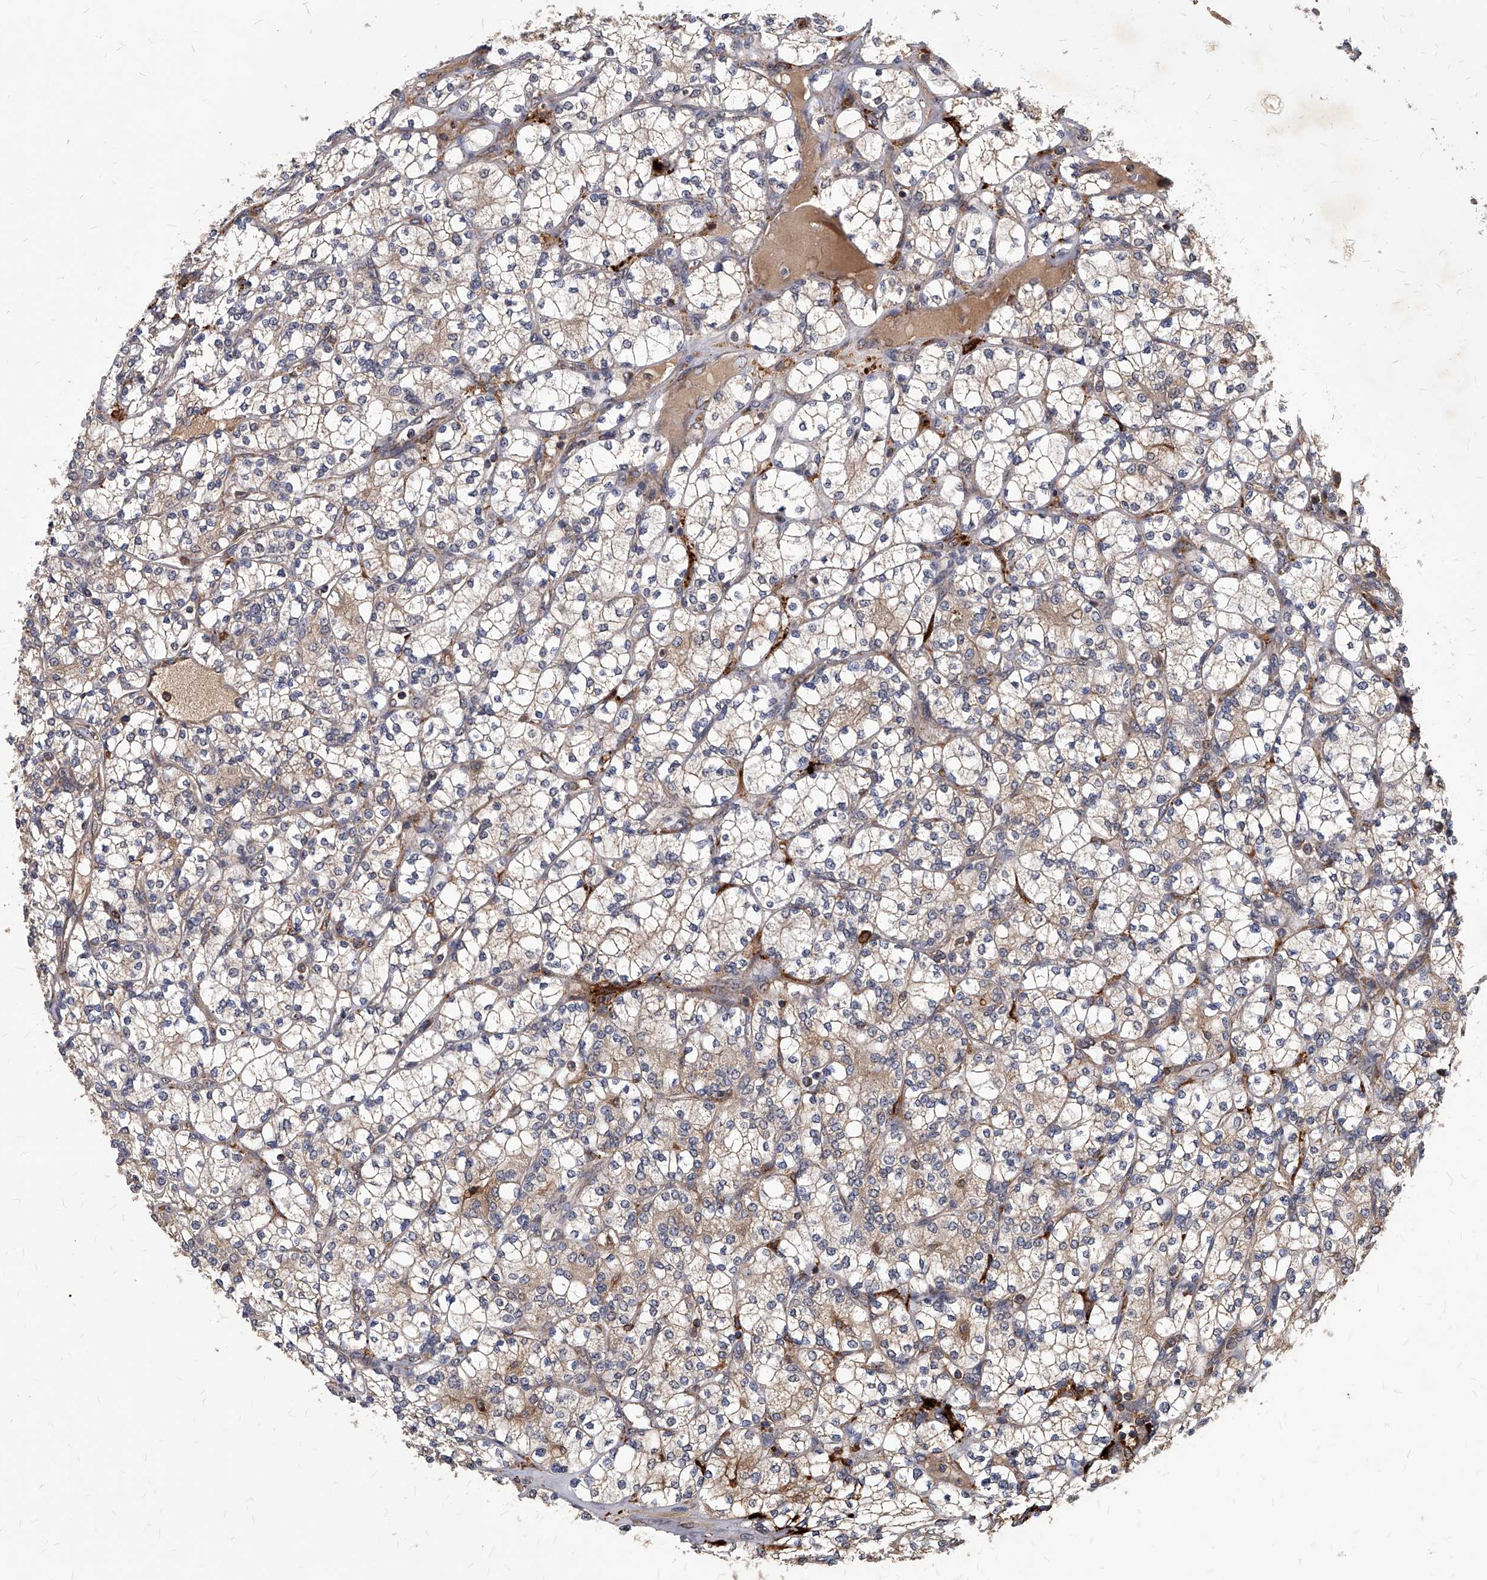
{"staining": {"intensity": "weak", "quantity": ">75%", "location": "cytoplasmic/membranous"}, "tissue": "renal cancer", "cell_type": "Tumor cells", "image_type": "cancer", "snomed": [{"axis": "morphology", "description": "Adenocarcinoma, NOS"}, {"axis": "topography", "description": "Kidney"}], "caption": "A brown stain shows weak cytoplasmic/membranous positivity of a protein in renal adenocarcinoma tumor cells.", "gene": "SOBP", "patient": {"sex": "male", "age": 77}}